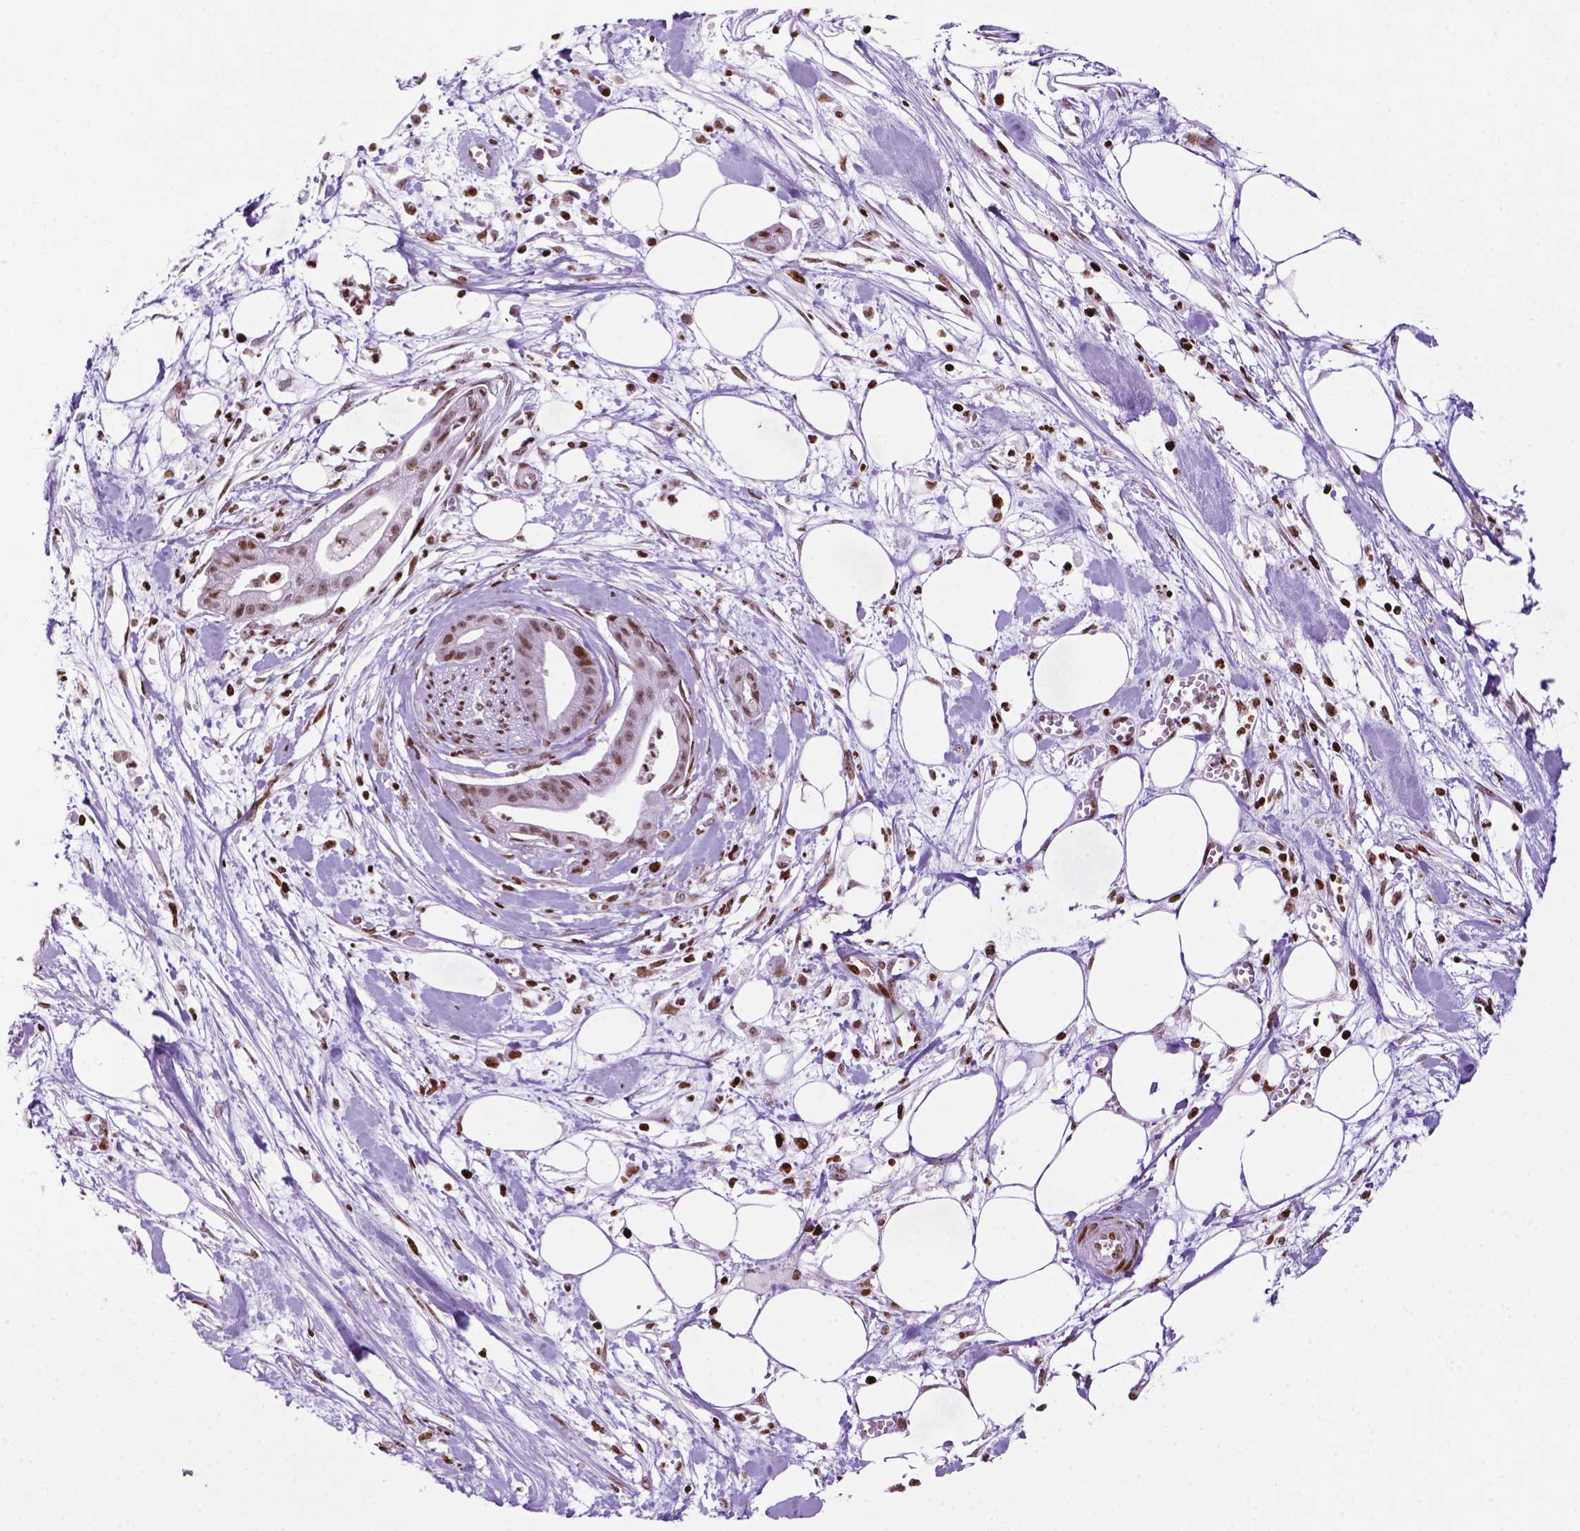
{"staining": {"intensity": "moderate", "quantity": ">75%", "location": "nuclear"}, "tissue": "pancreatic cancer", "cell_type": "Tumor cells", "image_type": "cancer", "snomed": [{"axis": "morphology", "description": "Normal tissue, NOS"}, {"axis": "morphology", "description": "Adenocarcinoma, NOS"}, {"axis": "topography", "description": "Lymph node"}, {"axis": "topography", "description": "Pancreas"}], "caption": "DAB immunohistochemical staining of pancreatic cancer (adenocarcinoma) shows moderate nuclear protein expression in about >75% of tumor cells.", "gene": "TMEM250", "patient": {"sex": "female", "age": 58}}